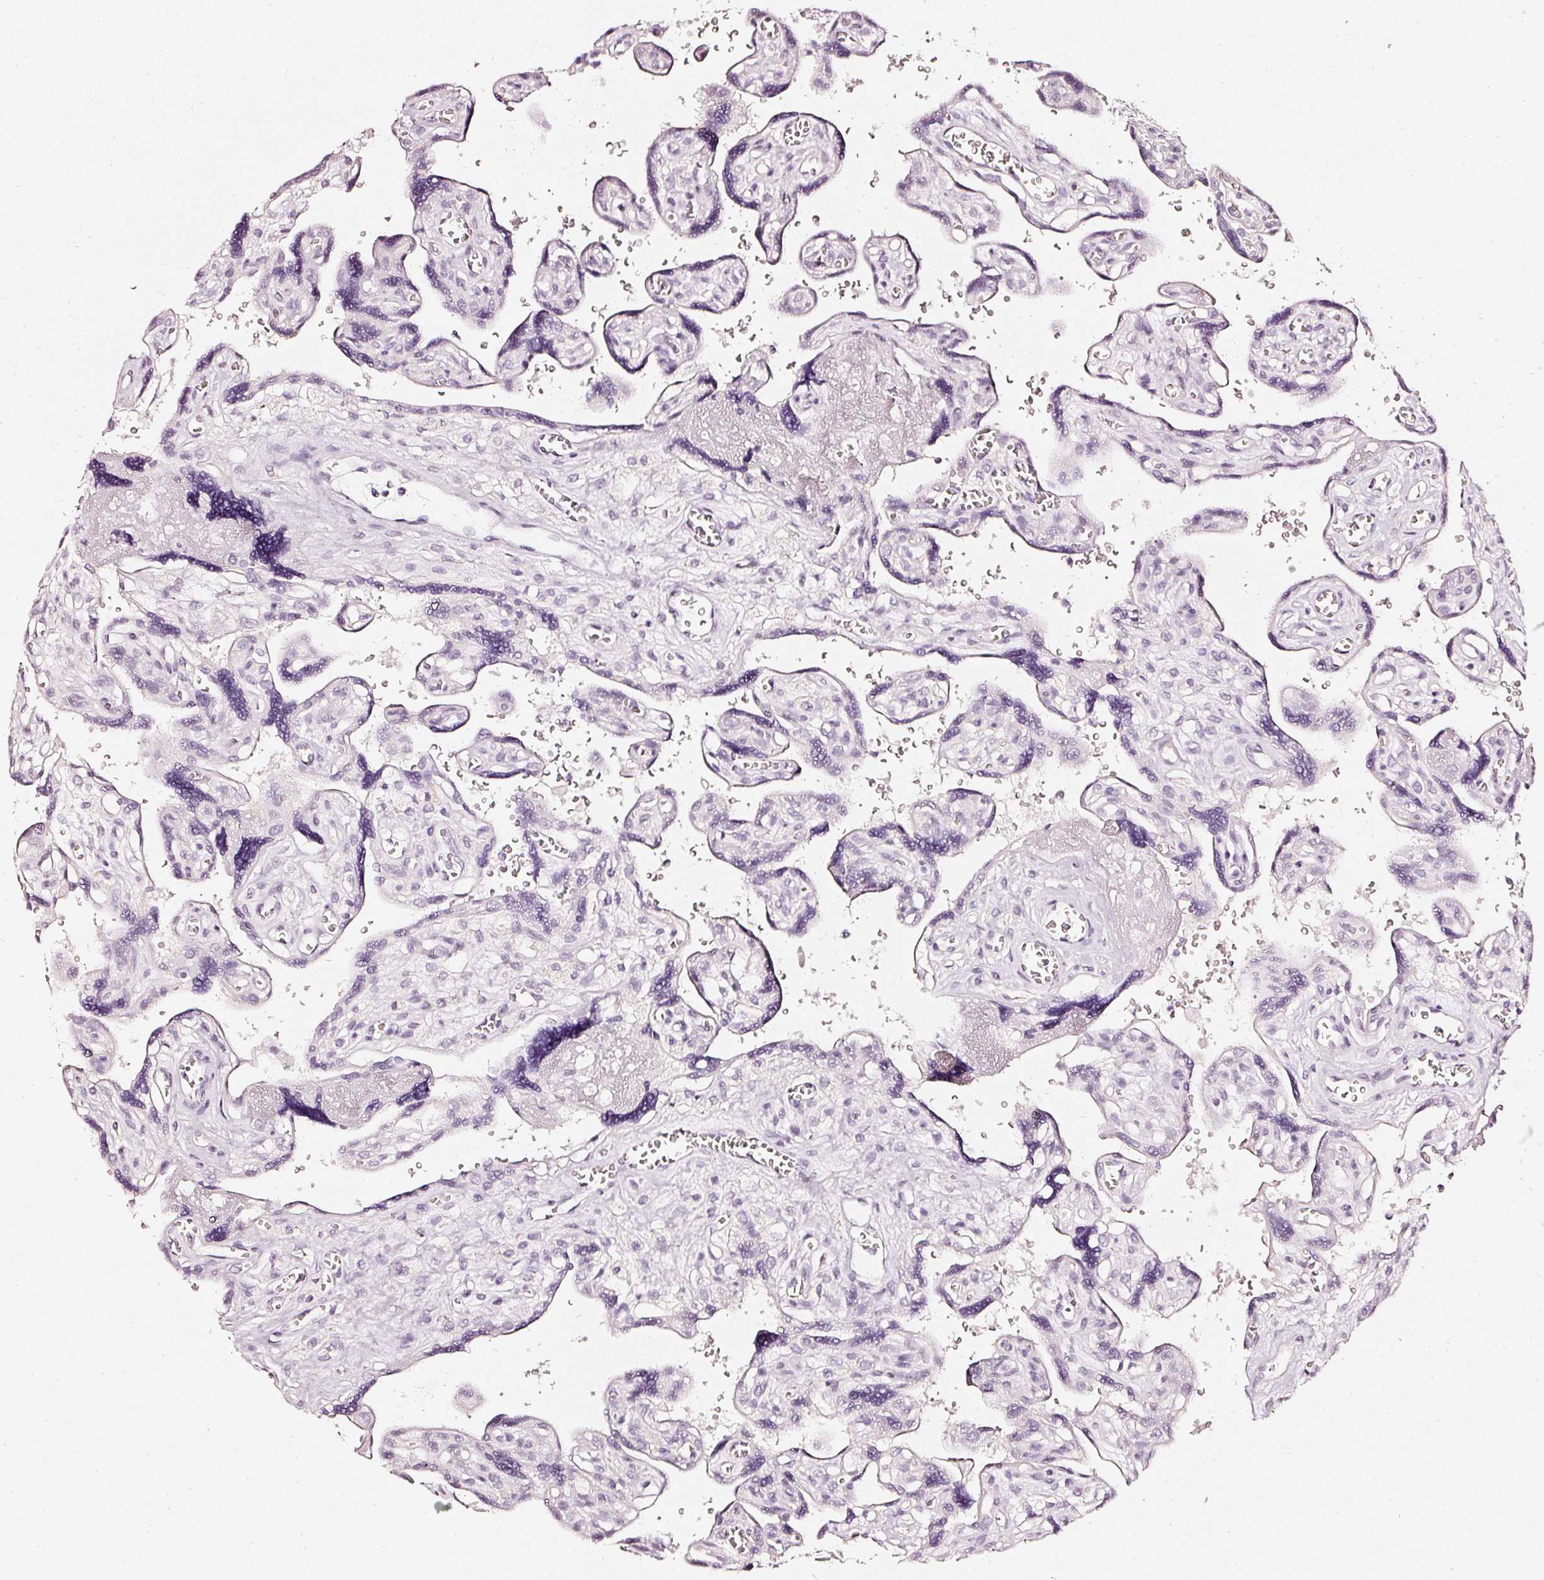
{"staining": {"intensity": "negative", "quantity": "none", "location": "none"}, "tissue": "placenta", "cell_type": "Trophoblastic cells", "image_type": "normal", "snomed": [{"axis": "morphology", "description": "Normal tissue, NOS"}, {"axis": "topography", "description": "Placenta"}], "caption": "Protein analysis of normal placenta demonstrates no significant staining in trophoblastic cells.", "gene": "CNP", "patient": {"sex": "female", "age": 39}}